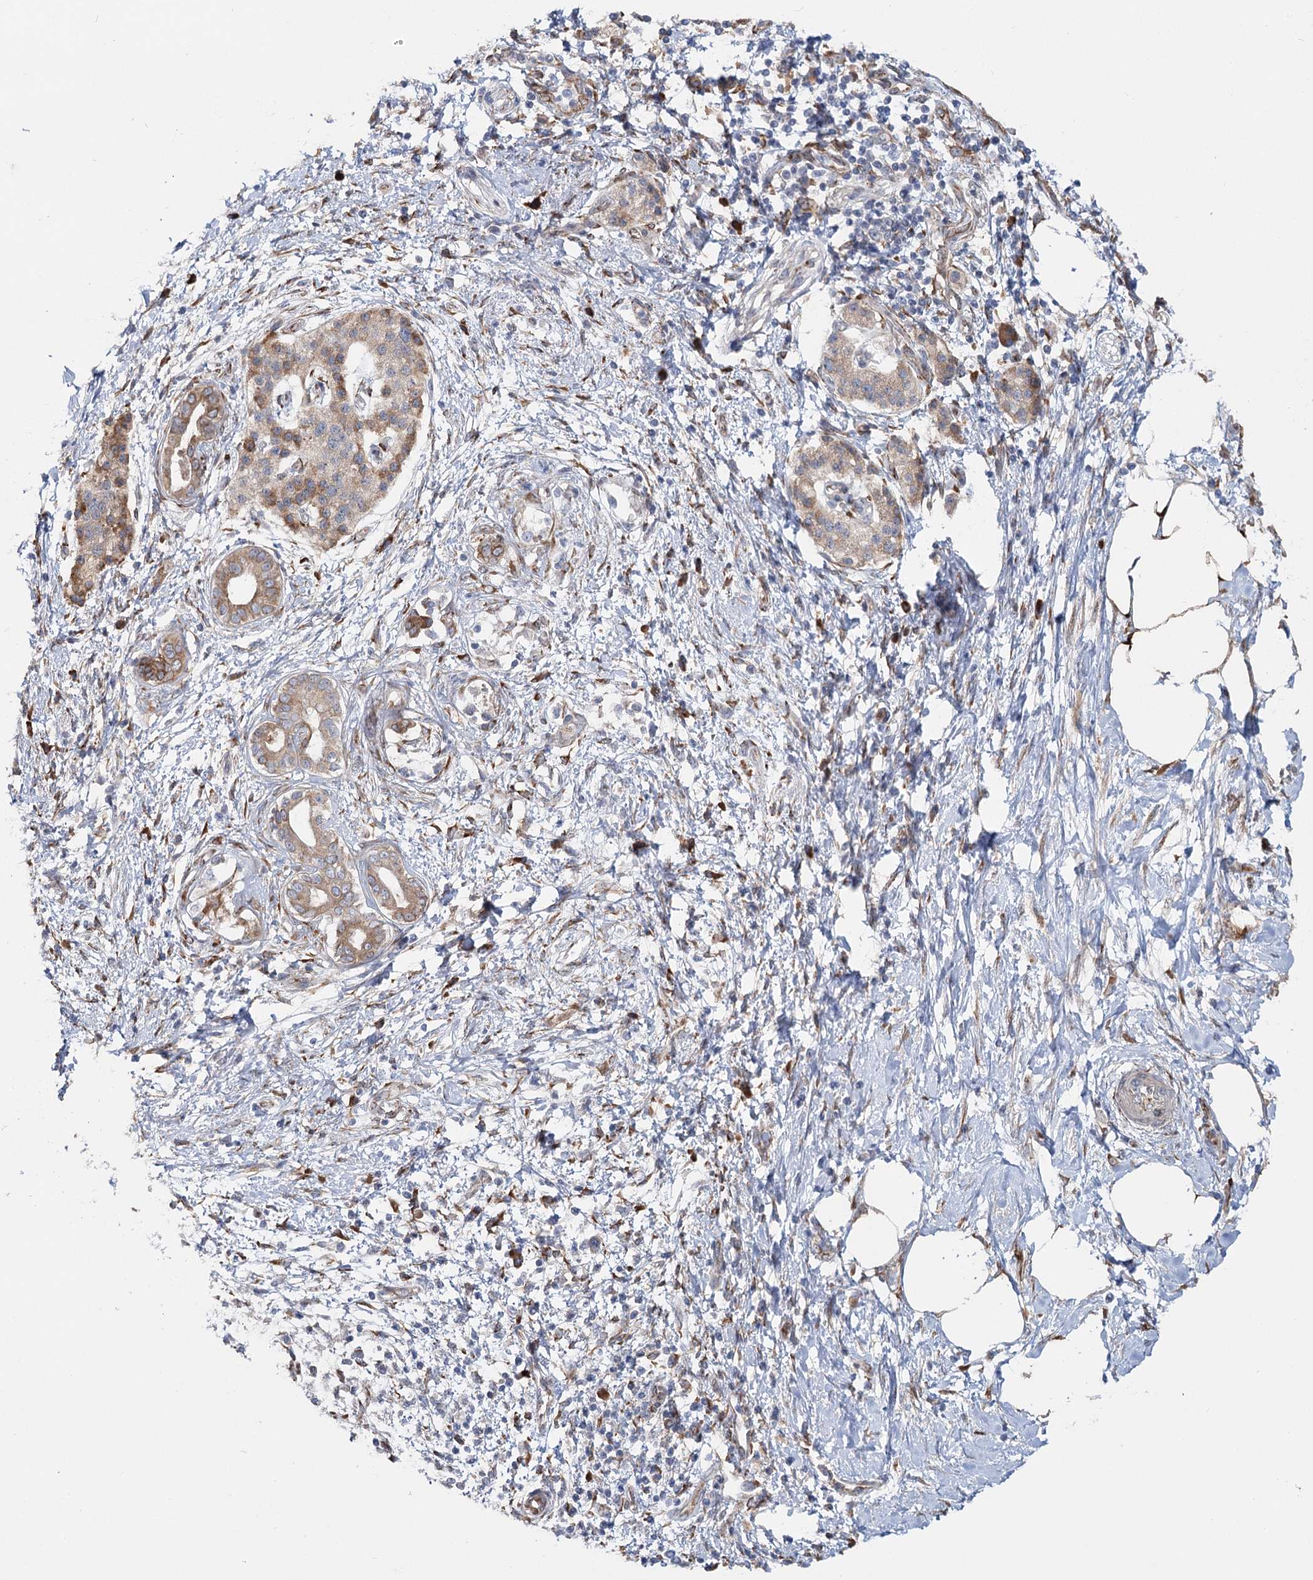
{"staining": {"intensity": "weak", "quantity": "25%-75%", "location": "cytoplasmic/membranous"}, "tissue": "pancreatic cancer", "cell_type": "Tumor cells", "image_type": "cancer", "snomed": [{"axis": "morphology", "description": "Adenocarcinoma, NOS"}, {"axis": "topography", "description": "Pancreas"}], "caption": "Immunohistochemical staining of human pancreatic adenocarcinoma demonstrates low levels of weak cytoplasmic/membranous protein expression in about 25%-75% of tumor cells. Immunohistochemistry (ihc) stains the protein in brown and the nuclei are stained blue.", "gene": "CIB4", "patient": {"sex": "male", "age": 58}}